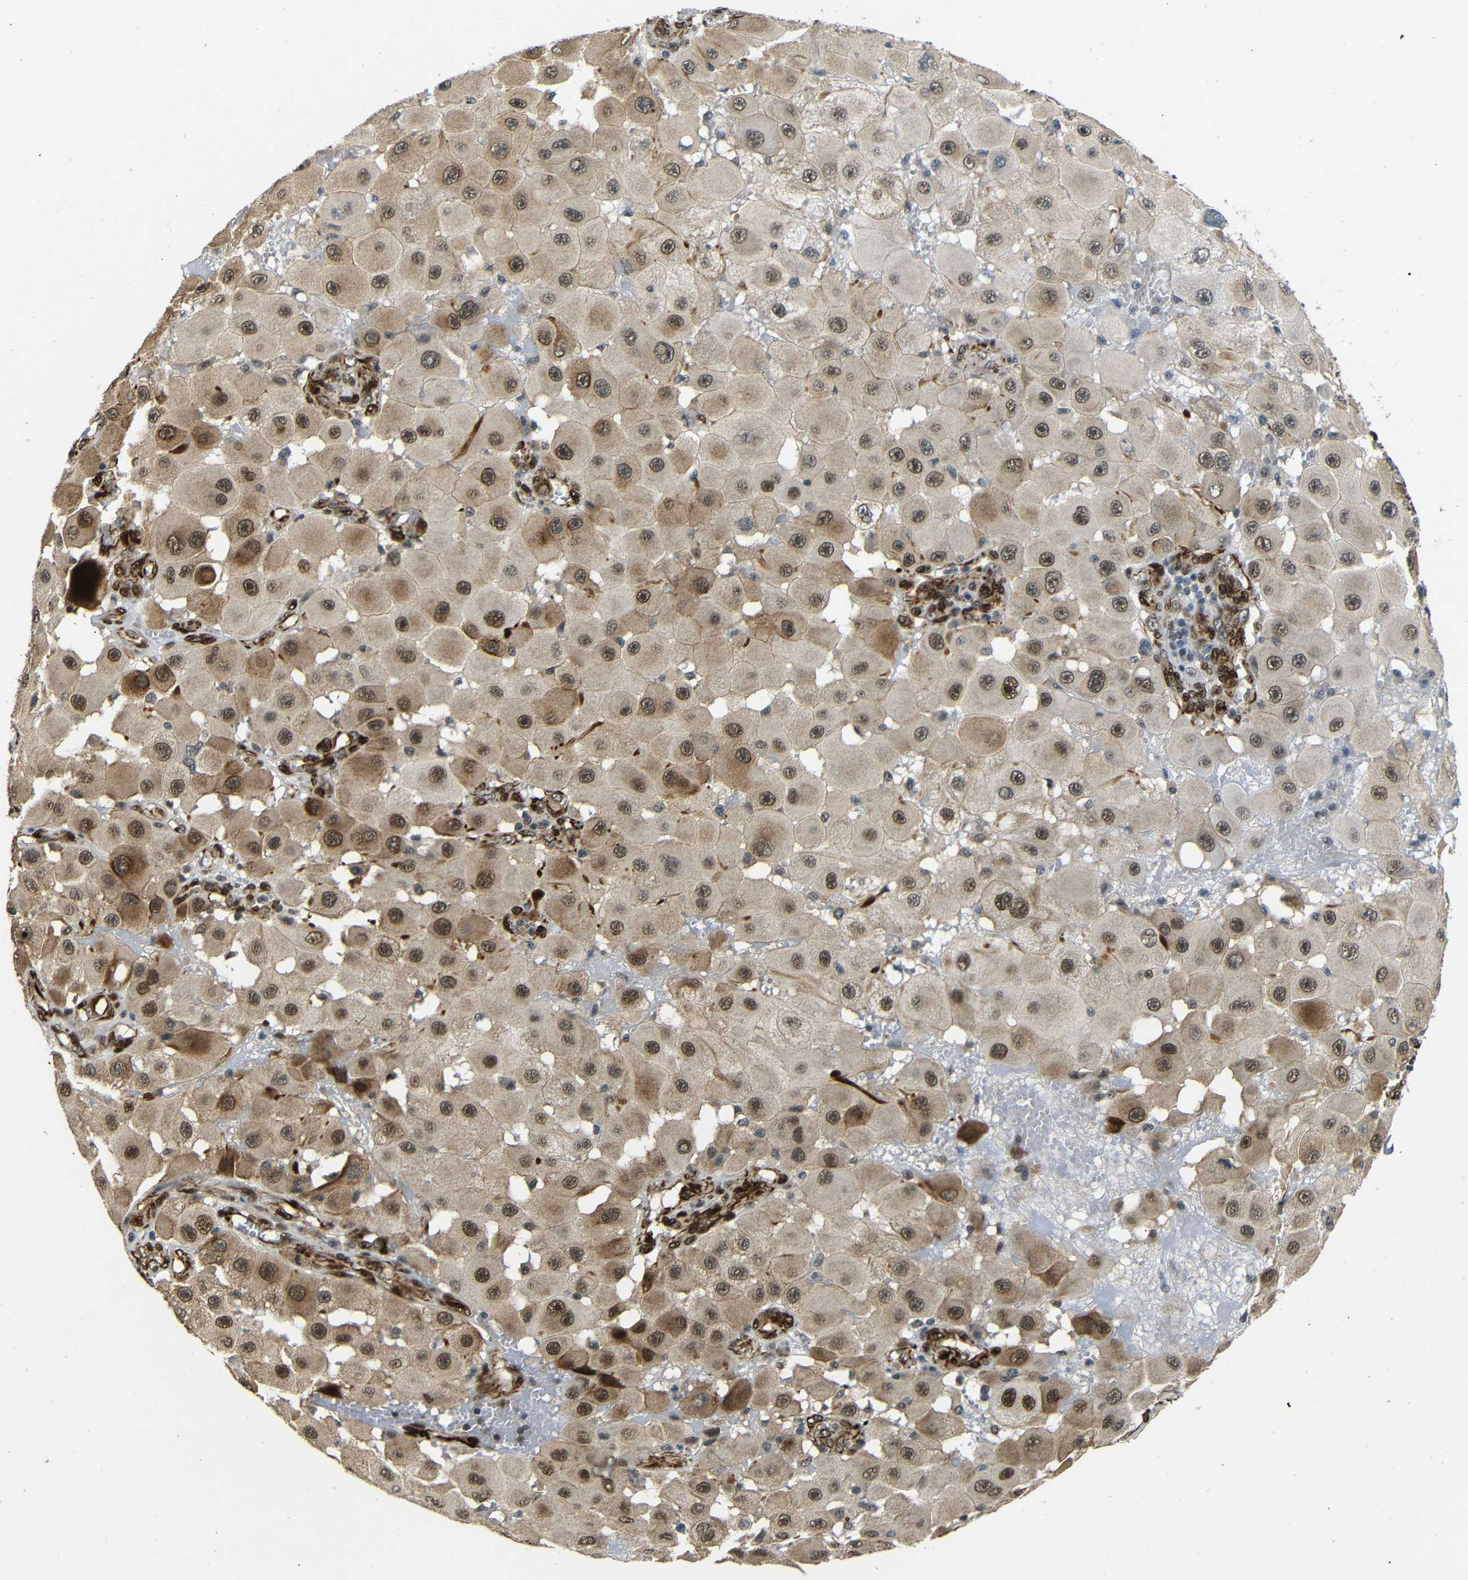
{"staining": {"intensity": "moderate", "quantity": ">75%", "location": "cytoplasmic/membranous,nuclear"}, "tissue": "melanoma", "cell_type": "Tumor cells", "image_type": "cancer", "snomed": [{"axis": "morphology", "description": "Malignant melanoma, NOS"}, {"axis": "topography", "description": "Skin"}], "caption": "Protein expression analysis of malignant melanoma shows moderate cytoplasmic/membranous and nuclear staining in approximately >75% of tumor cells.", "gene": "TBX2", "patient": {"sex": "female", "age": 81}}